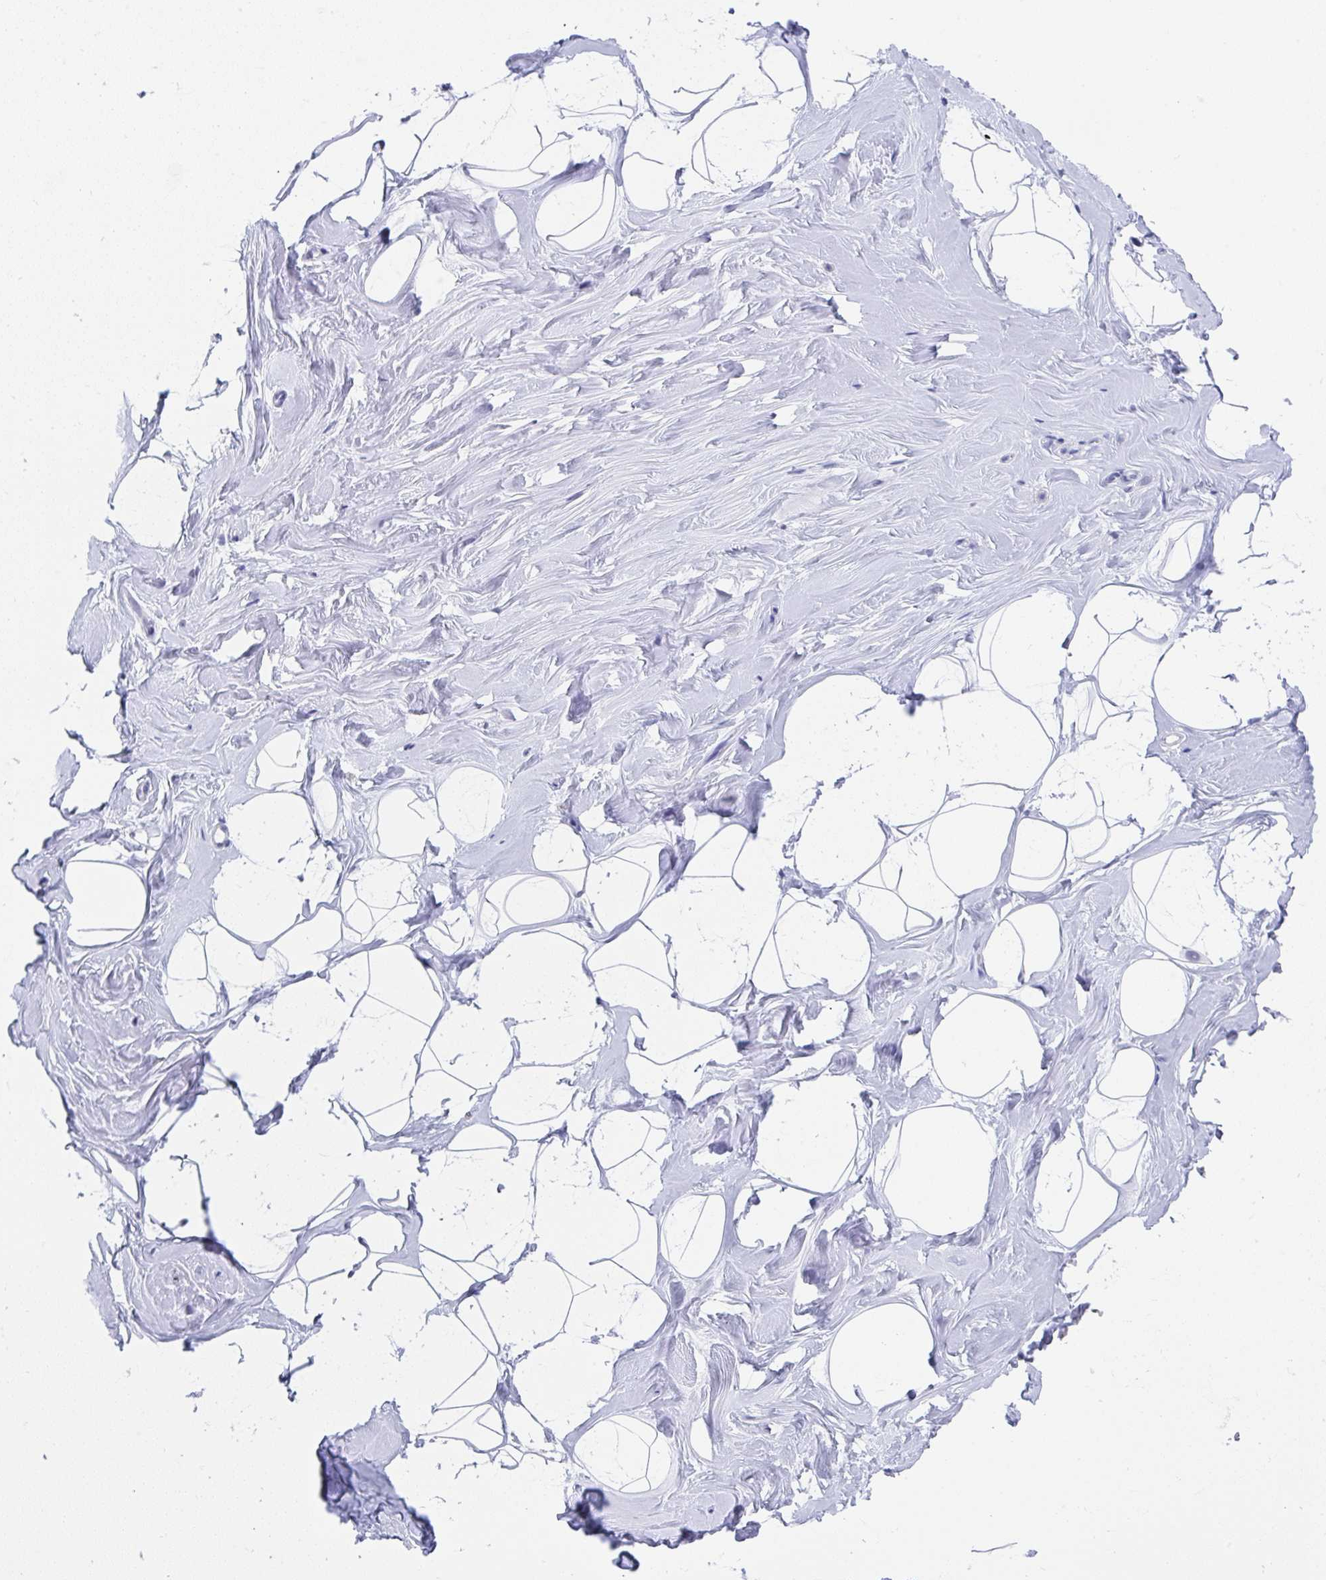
{"staining": {"intensity": "negative", "quantity": "none", "location": "none"}, "tissue": "breast", "cell_type": "Adipocytes", "image_type": "normal", "snomed": [{"axis": "morphology", "description": "Normal tissue, NOS"}, {"axis": "topography", "description": "Breast"}], "caption": "Image shows no protein positivity in adipocytes of benign breast. (DAB (3,3'-diaminobenzidine) immunohistochemistry visualized using brightfield microscopy, high magnification).", "gene": "TNFRSF8", "patient": {"sex": "female", "age": 32}}